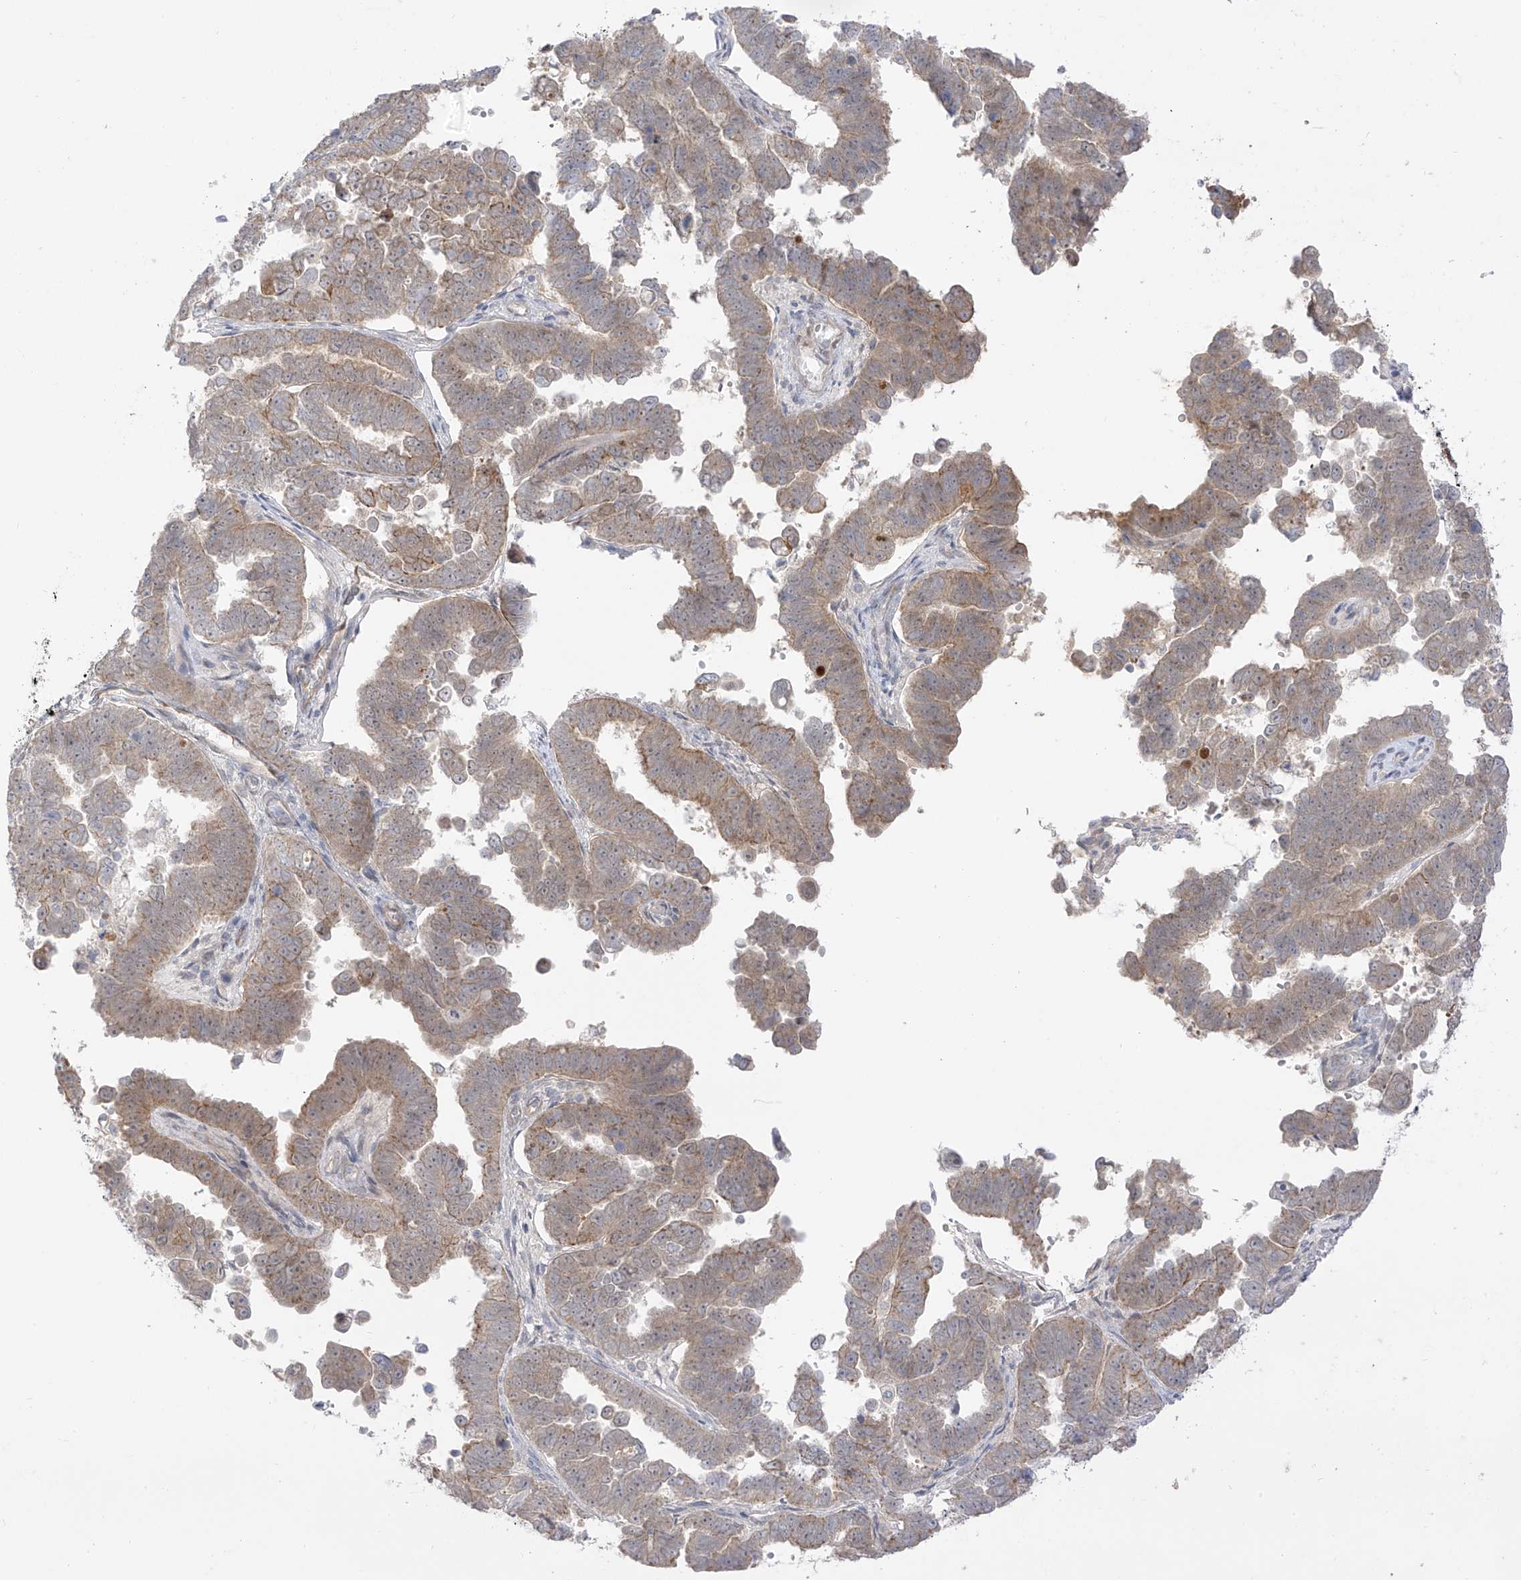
{"staining": {"intensity": "weak", "quantity": ">75%", "location": "cytoplasmic/membranous"}, "tissue": "endometrial cancer", "cell_type": "Tumor cells", "image_type": "cancer", "snomed": [{"axis": "morphology", "description": "Adenocarcinoma, NOS"}, {"axis": "topography", "description": "Endometrium"}], "caption": "Immunohistochemical staining of human endometrial cancer (adenocarcinoma) displays weak cytoplasmic/membranous protein staining in approximately >75% of tumor cells.", "gene": "EIPR1", "patient": {"sex": "female", "age": 75}}